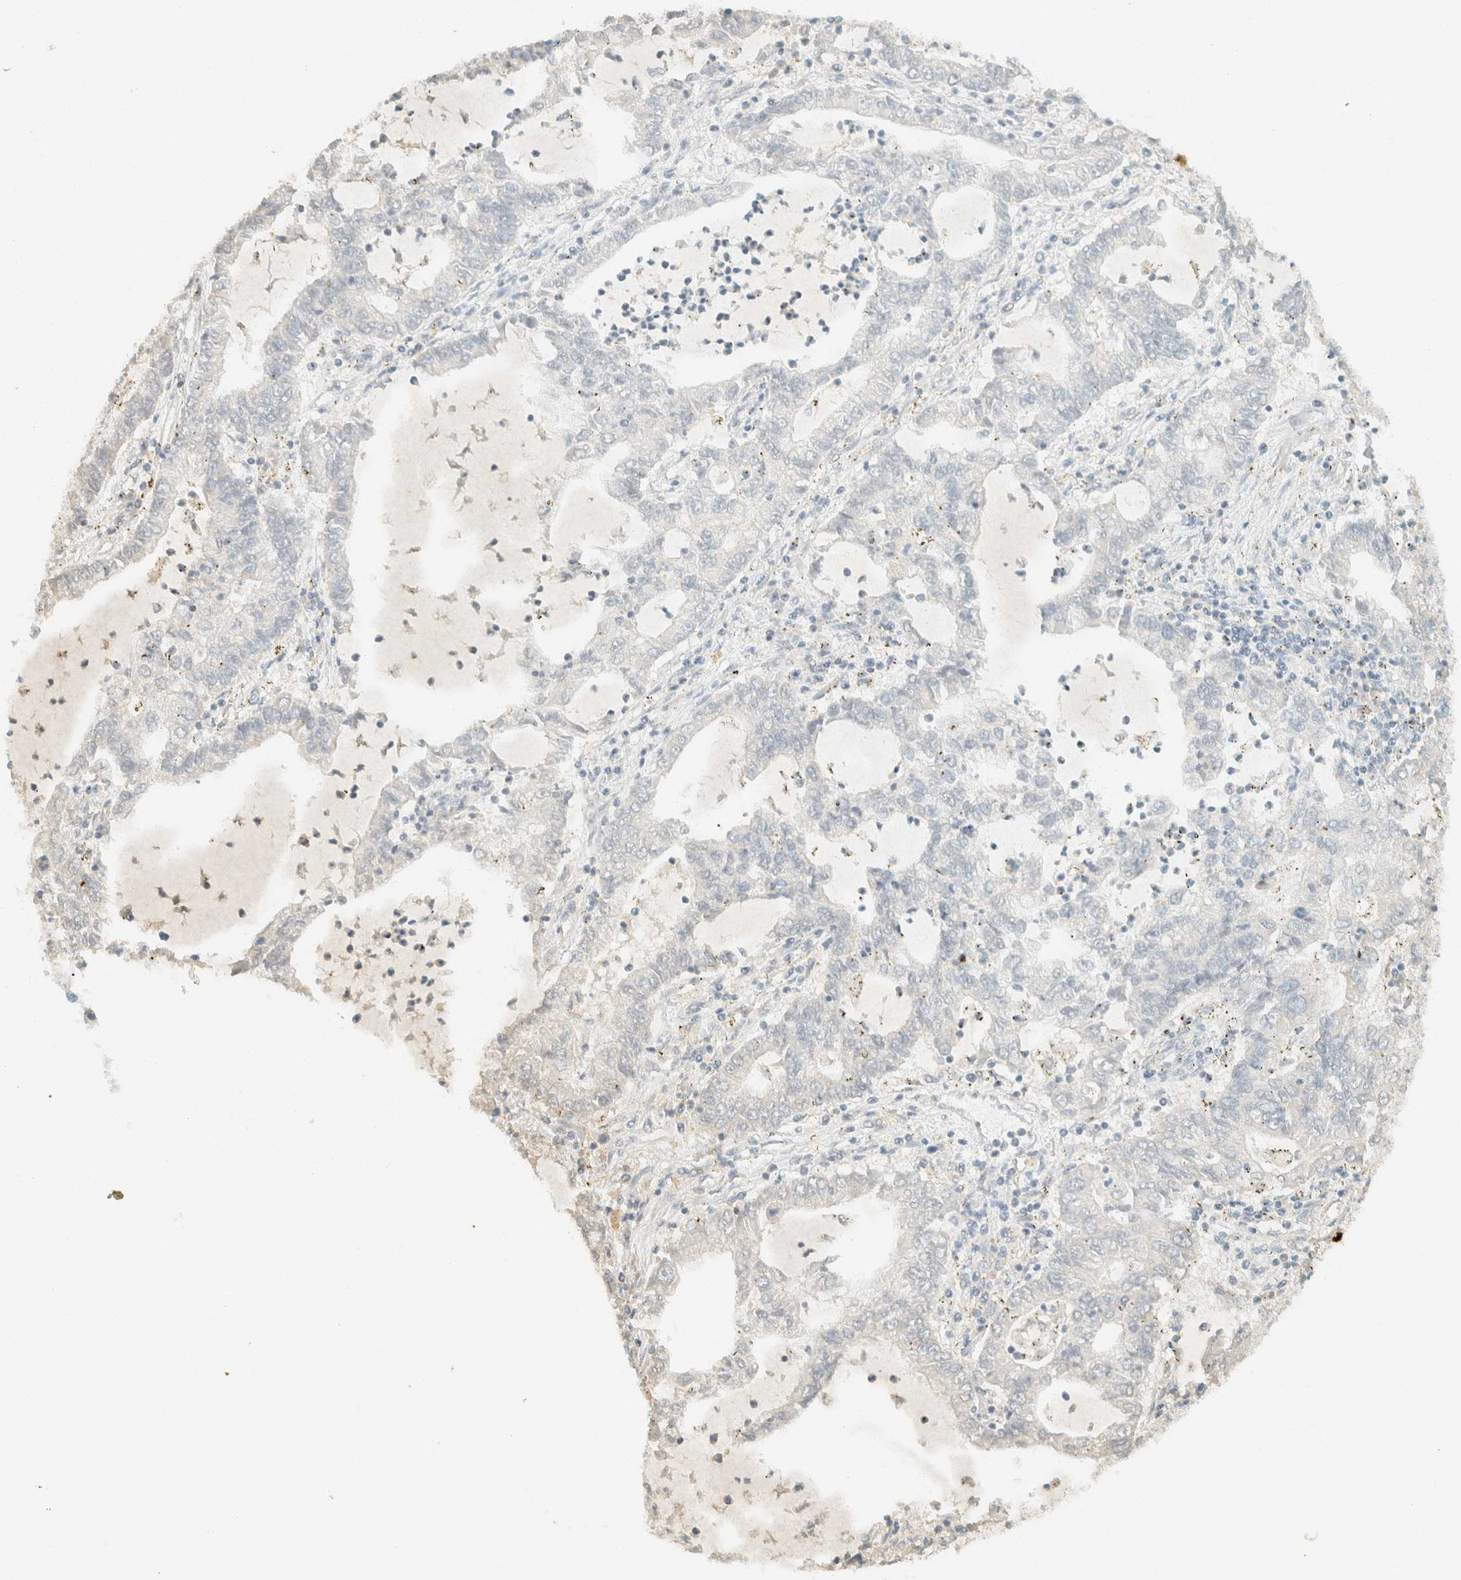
{"staining": {"intensity": "negative", "quantity": "none", "location": "none"}, "tissue": "lung cancer", "cell_type": "Tumor cells", "image_type": "cancer", "snomed": [{"axis": "morphology", "description": "Adenocarcinoma, NOS"}, {"axis": "topography", "description": "Lung"}], "caption": "DAB immunohistochemical staining of human lung cancer (adenocarcinoma) exhibits no significant expression in tumor cells.", "gene": "GPA33", "patient": {"sex": "female", "age": 51}}